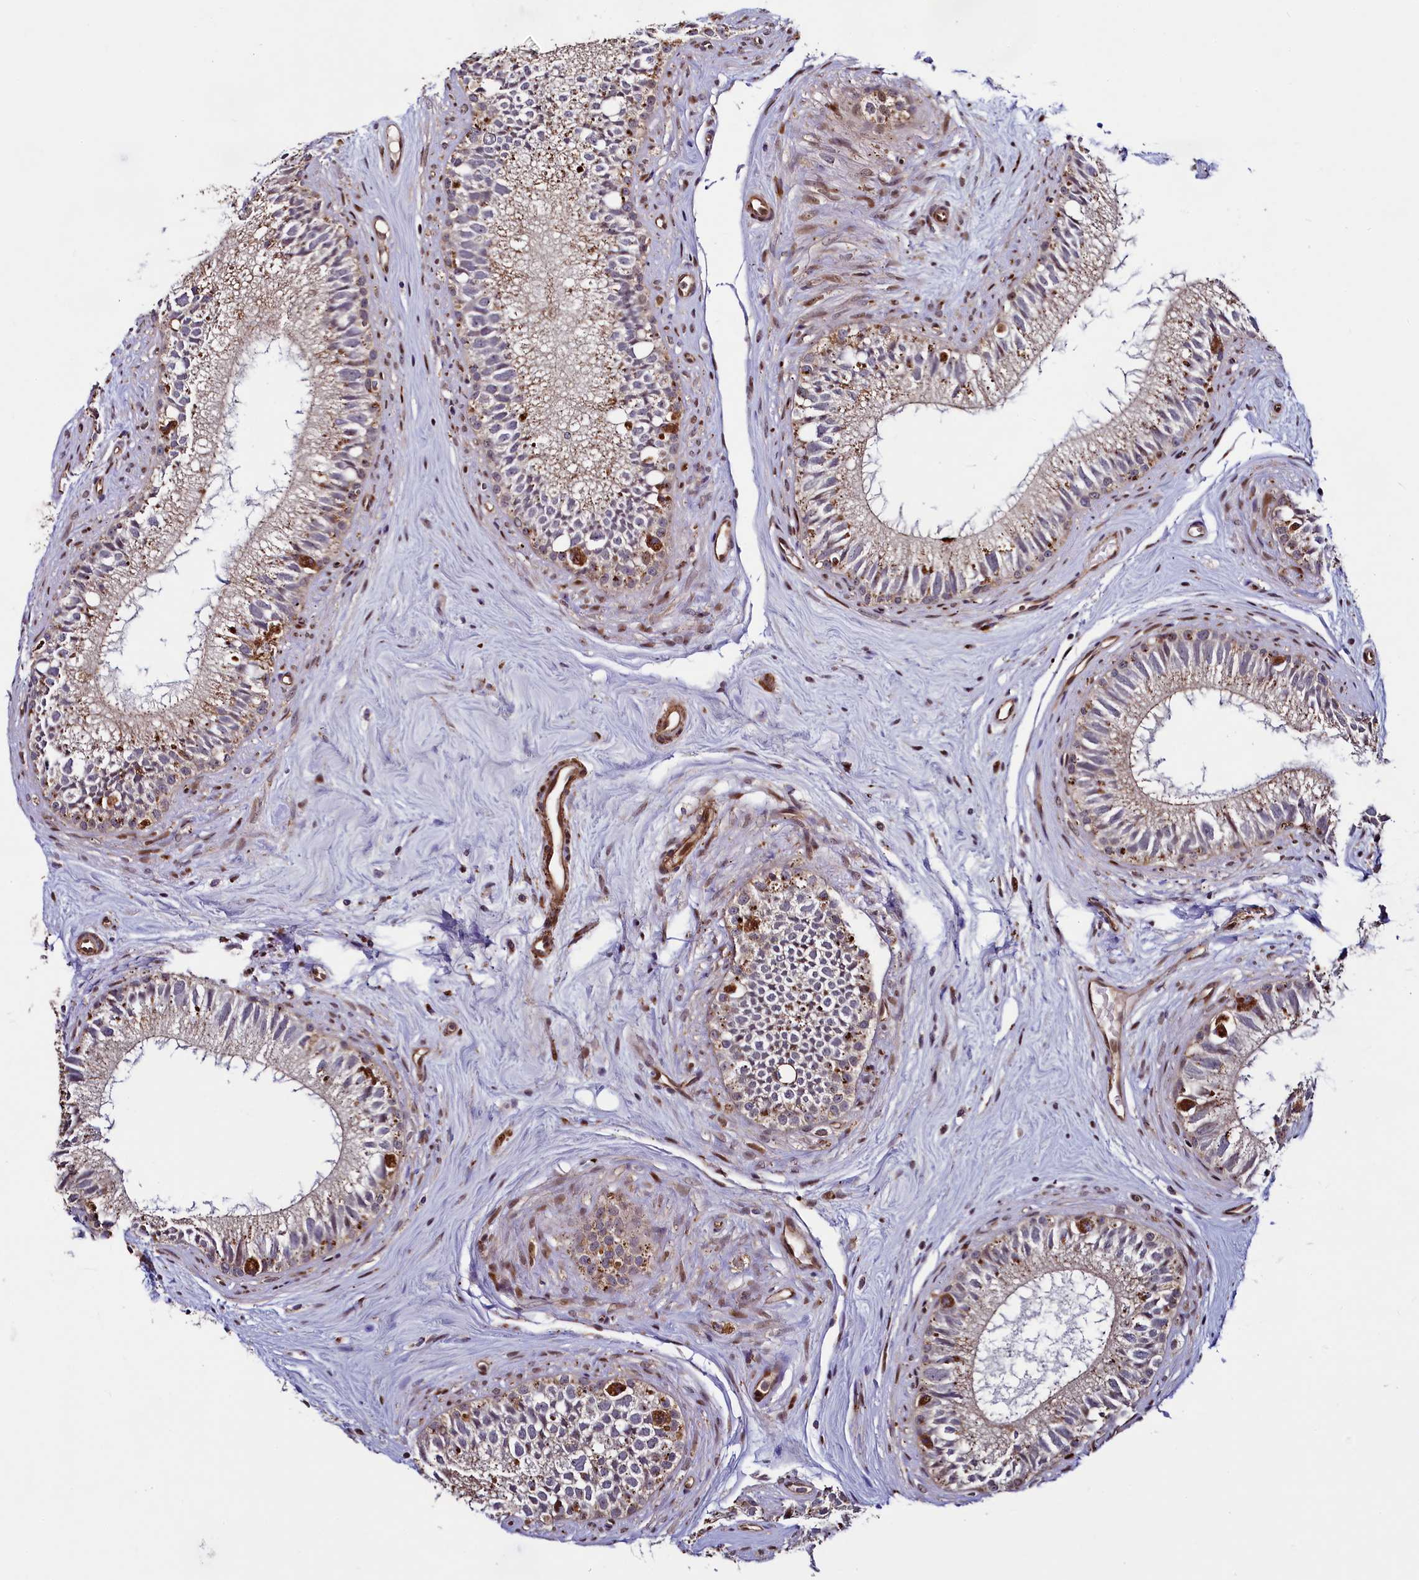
{"staining": {"intensity": "moderate", "quantity": "25%-75%", "location": "cytoplasmic/membranous"}, "tissue": "epididymis", "cell_type": "Glandular cells", "image_type": "normal", "snomed": [{"axis": "morphology", "description": "Normal tissue, NOS"}, {"axis": "topography", "description": "Epididymis"}], "caption": "Moderate cytoplasmic/membranous staining for a protein is identified in about 25%-75% of glandular cells of unremarkable epididymis using immunohistochemistry.", "gene": "ZNF577", "patient": {"sex": "male", "age": 71}}